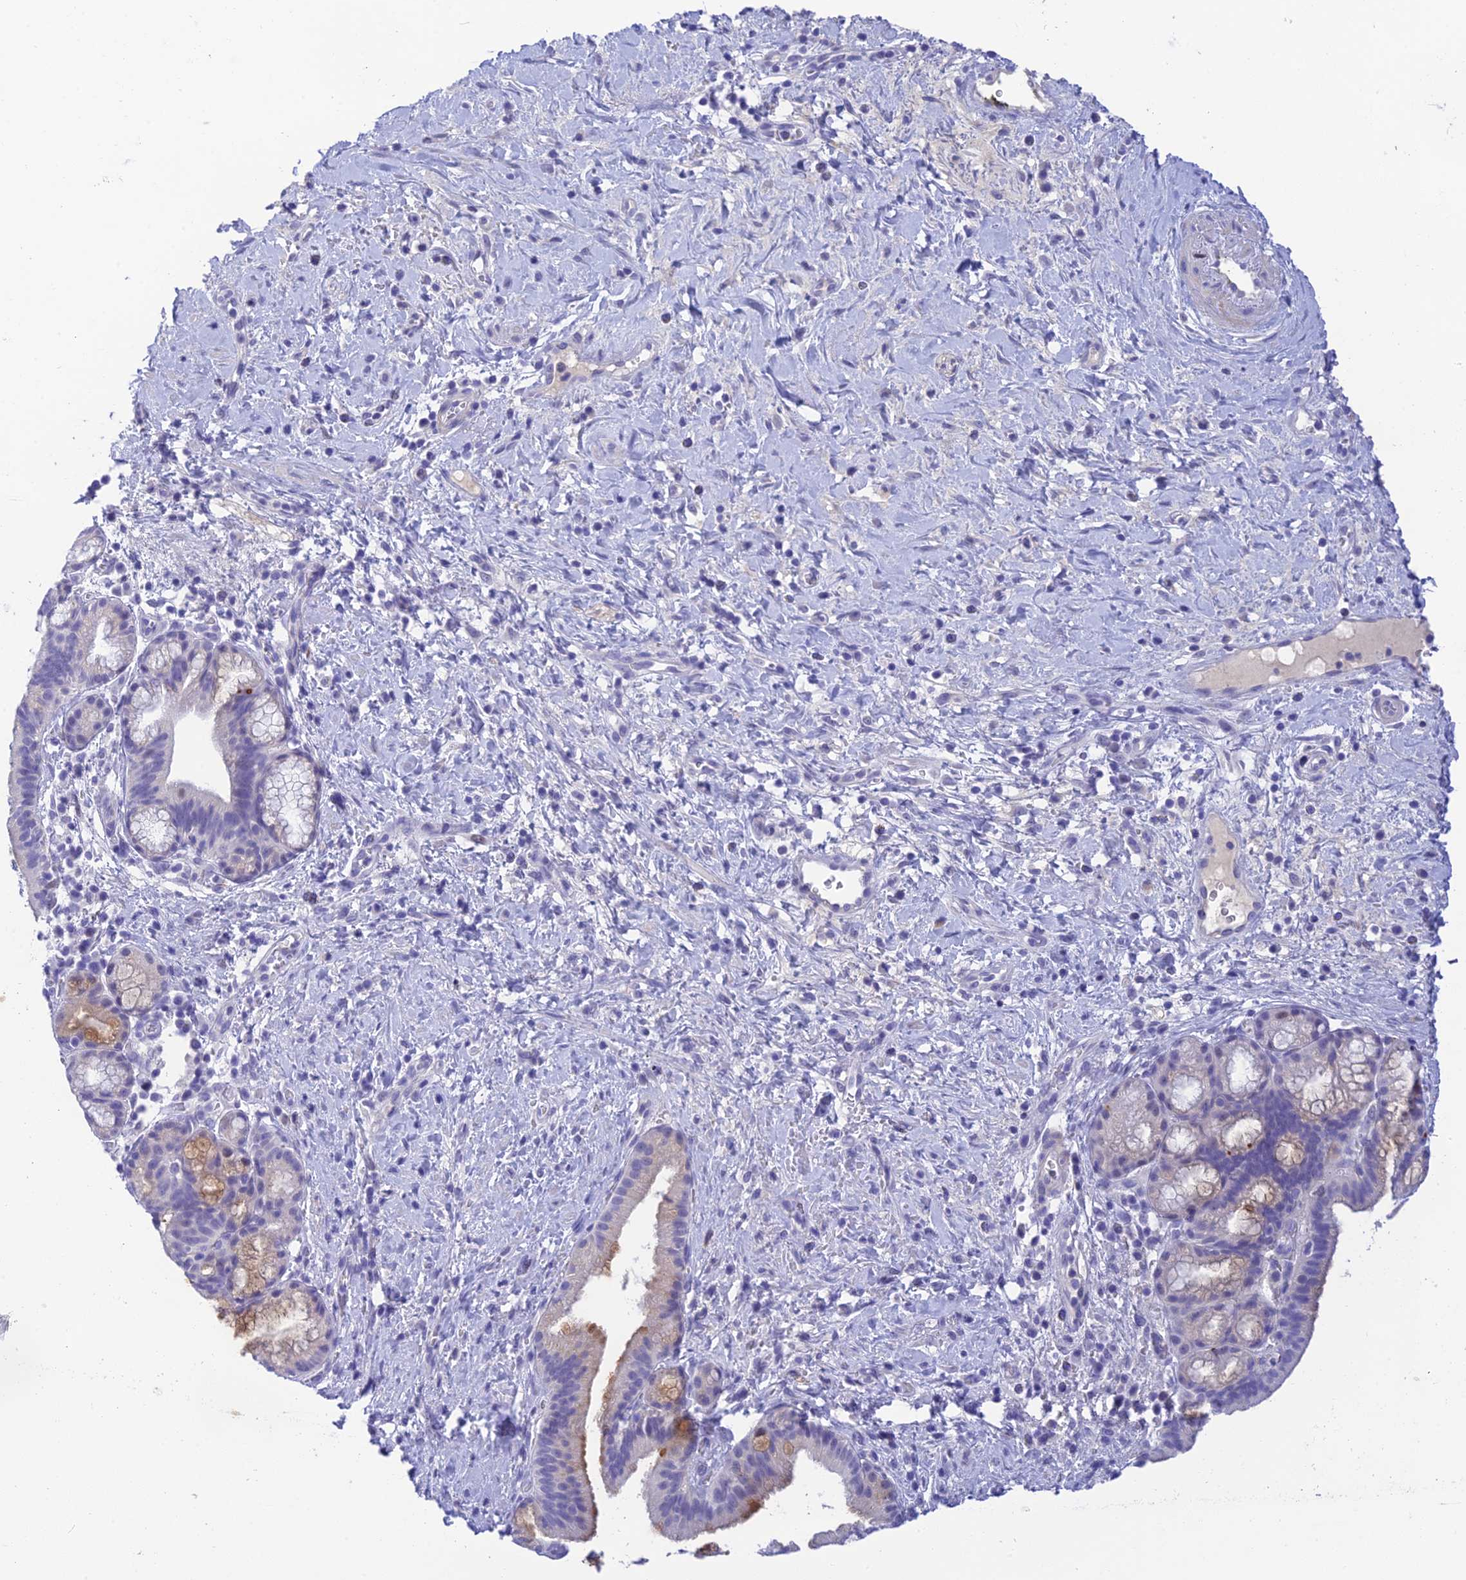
{"staining": {"intensity": "moderate", "quantity": "<25%", "location": "cytoplasmic/membranous"}, "tissue": "pancreatic cancer", "cell_type": "Tumor cells", "image_type": "cancer", "snomed": [{"axis": "morphology", "description": "Adenocarcinoma, NOS"}, {"axis": "topography", "description": "Pancreas"}], "caption": "Immunohistochemical staining of adenocarcinoma (pancreatic) shows low levels of moderate cytoplasmic/membranous staining in about <25% of tumor cells.", "gene": "KDELR3", "patient": {"sex": "male", "age": 72}}